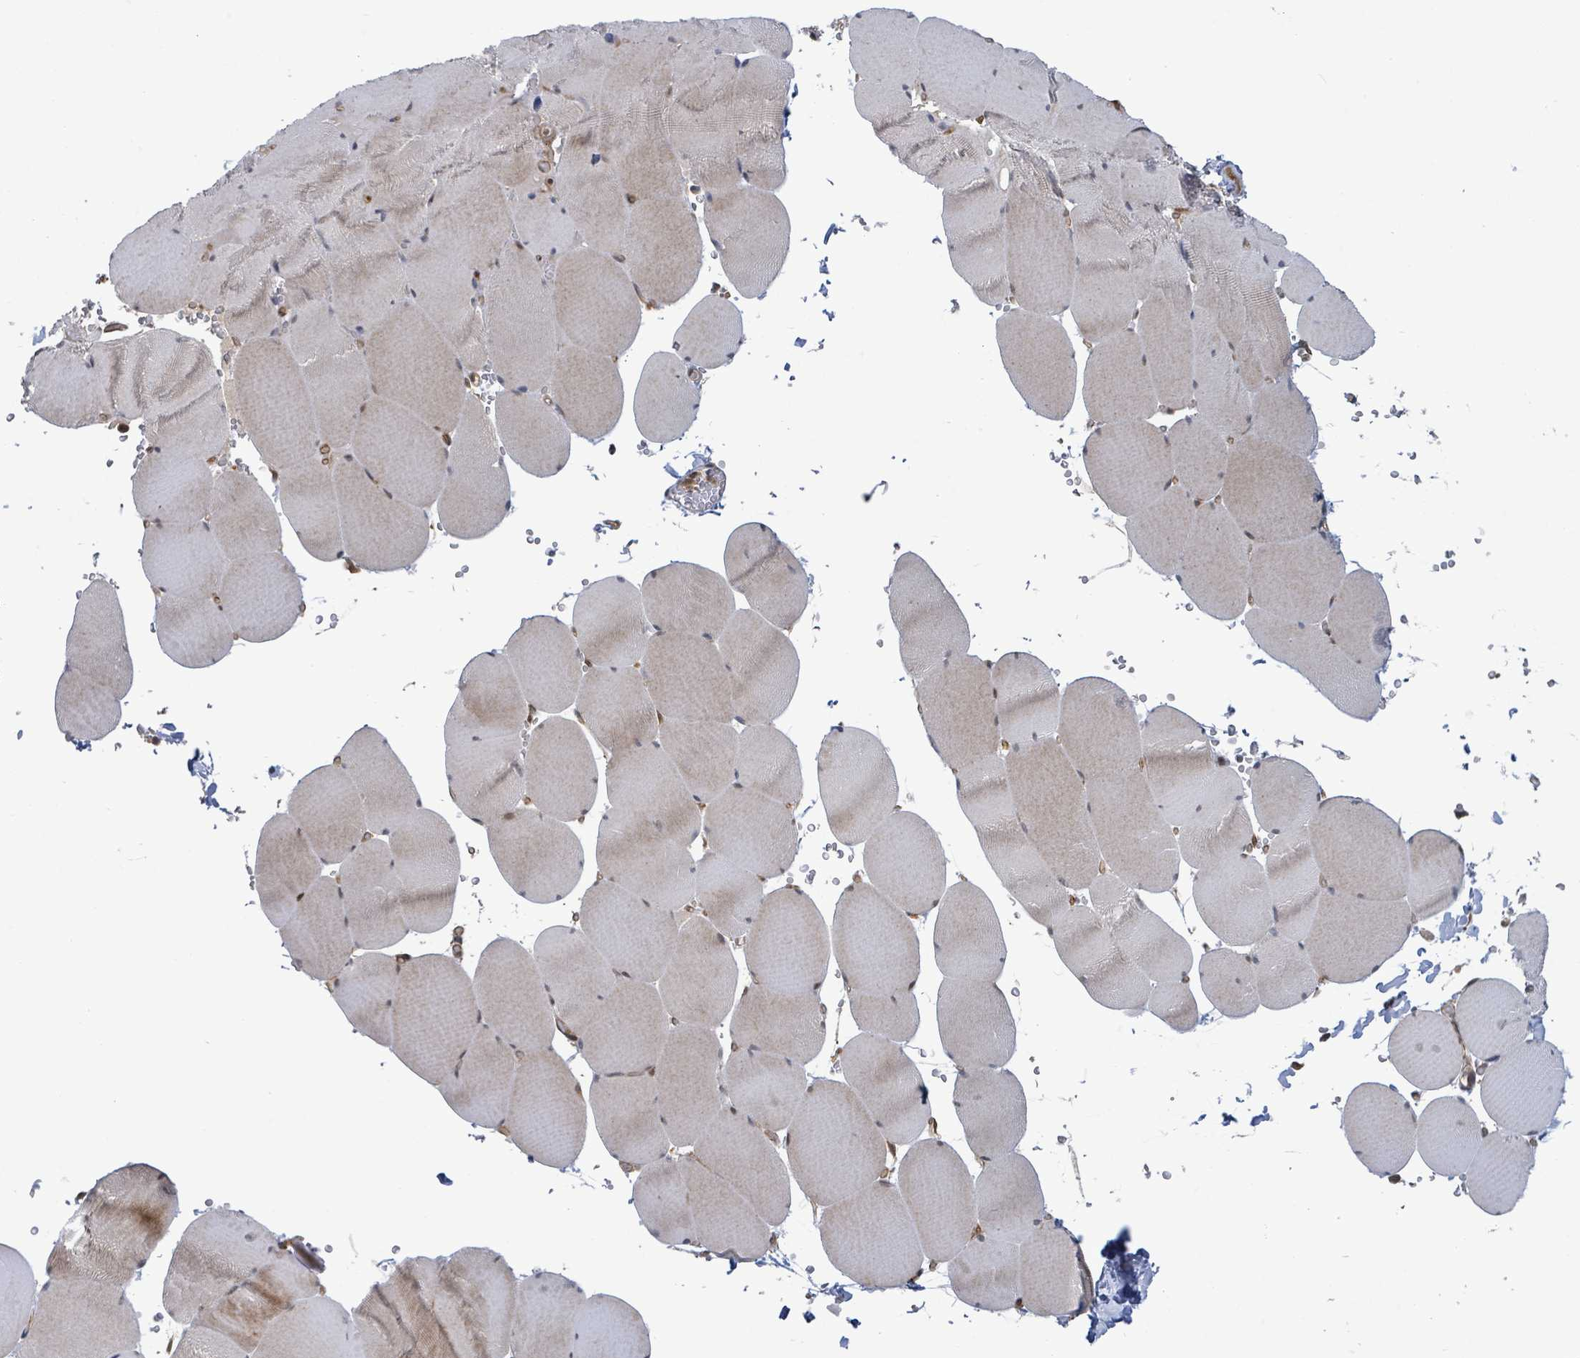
{"staining": {"intensity": "weak", "quantity": "25%-75%", "location": "cytoplasmic/membranous"}, "tissue": "skeletal muscle", "cell_type": "Myocytes", "image_type": "normal", "snomed": [{"axis": "morphology", "description": "Normal tissue, NOS"}, {"axis": "topography", "description": "Skeletal muscle"}, {"axis": "topography", "description": "Head-Neck"}], "caption": "Human skeletal muscle stained for a protein (brown) shows weak cytoplasmic/membranous positive positivity in about 25%-75% of myocytes.", "gene": "FBXO6", "patient": {"sex": "male", "age": 66}}